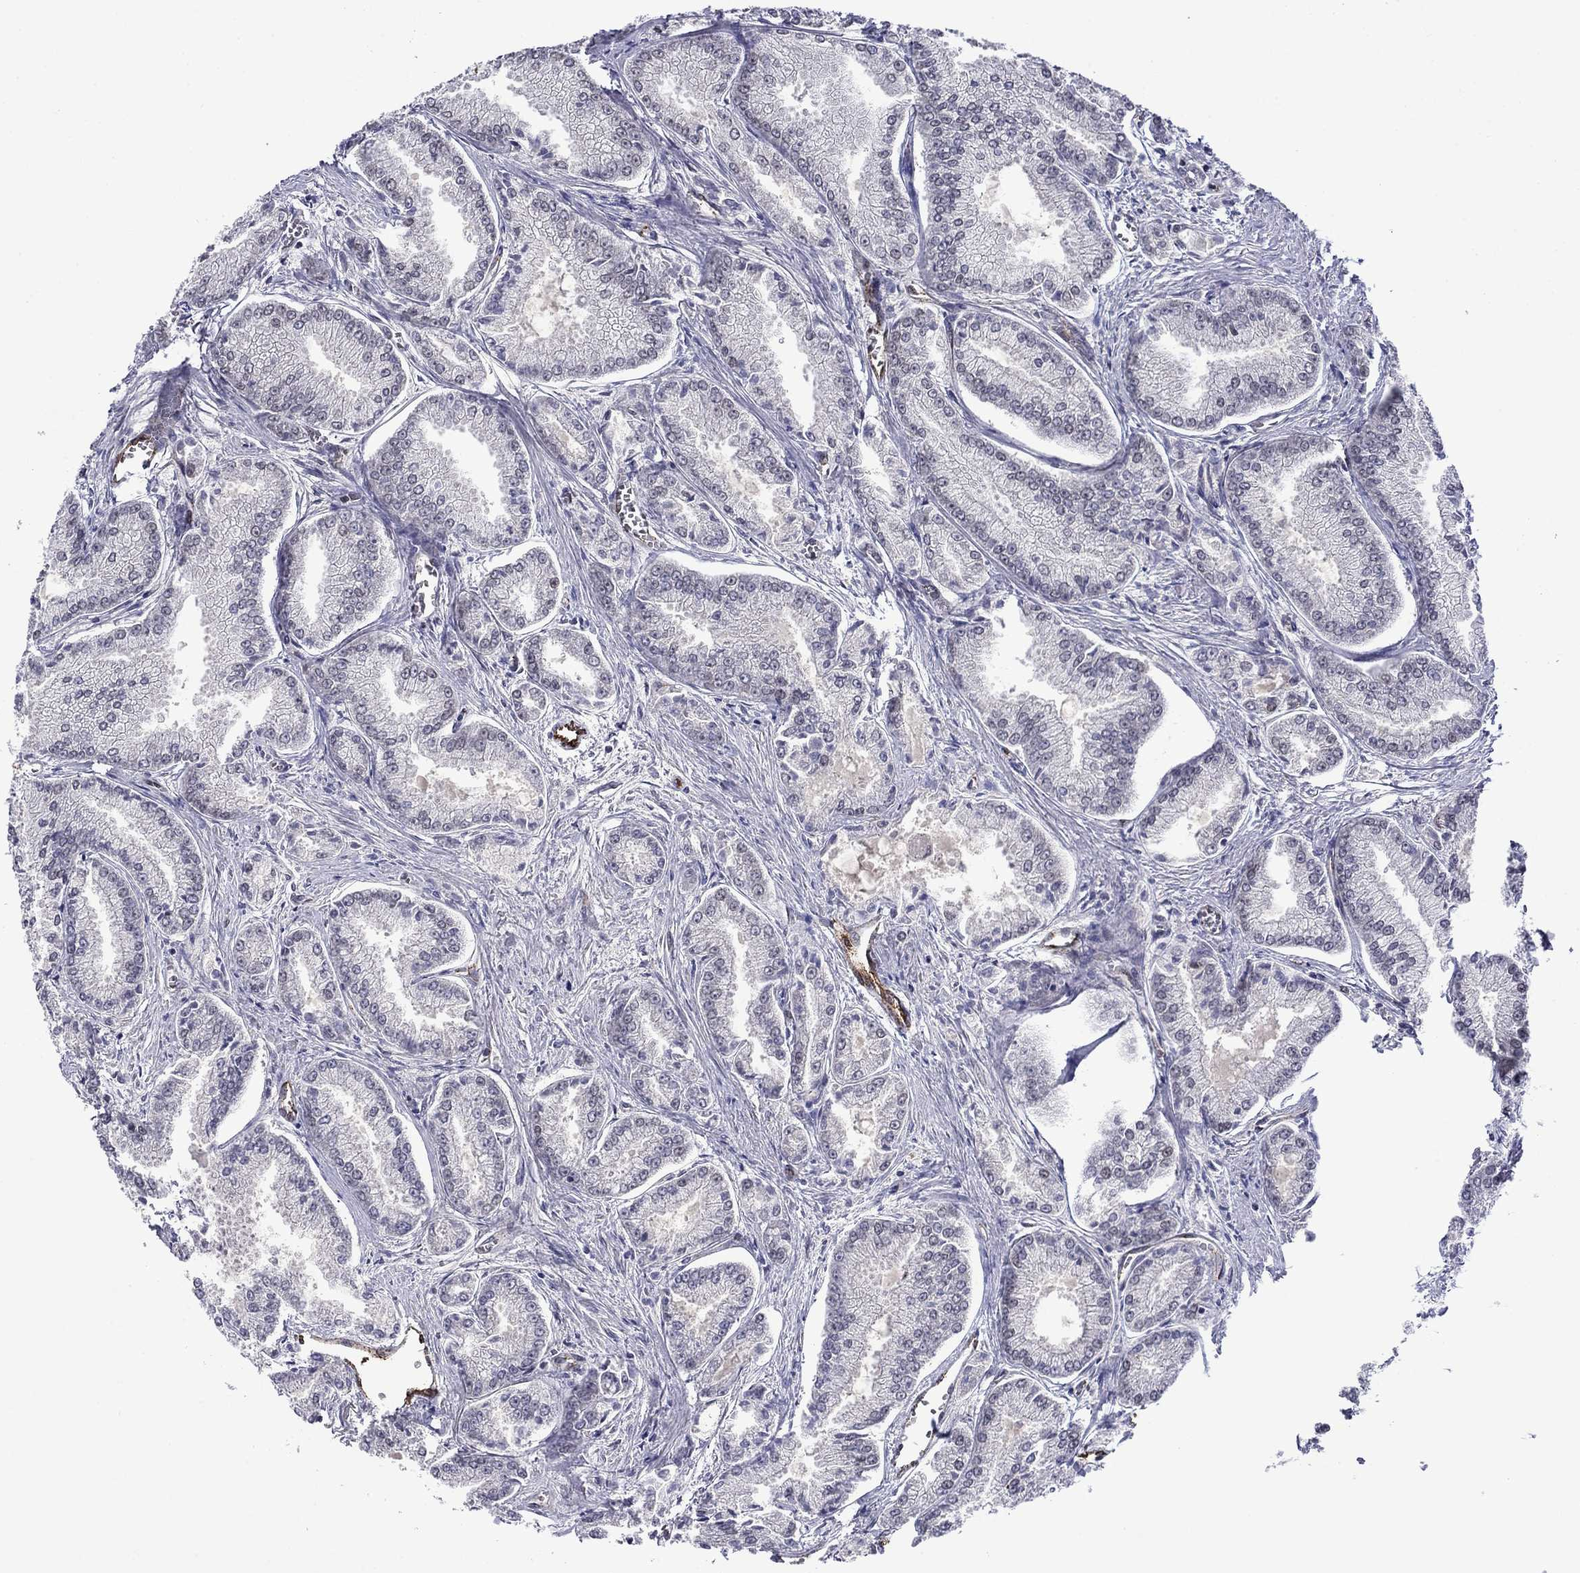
{"staining": {"intensity": "negative", "quantity": "none", "location": "none"}, "tissue": "prostate cancer", "cell_type": "Tumor cells", "image_type": "cancer", "snomed": [{"axis": "morphology", "description": "Adenocarcinoma, NOS"}, {"axis": "morphology", "description": "Adenocarcinoma, High grade"}, {"axis": "topography", "description": "Prostate"}], "caption": "Human prostate adenocarcinoma (high-grade) stained for a protein using immunohistochemistry (IHC) shows no expression in tumor cells.", "gene": "SLITRK1", "patient": {"sex": "male", "age": 70}}